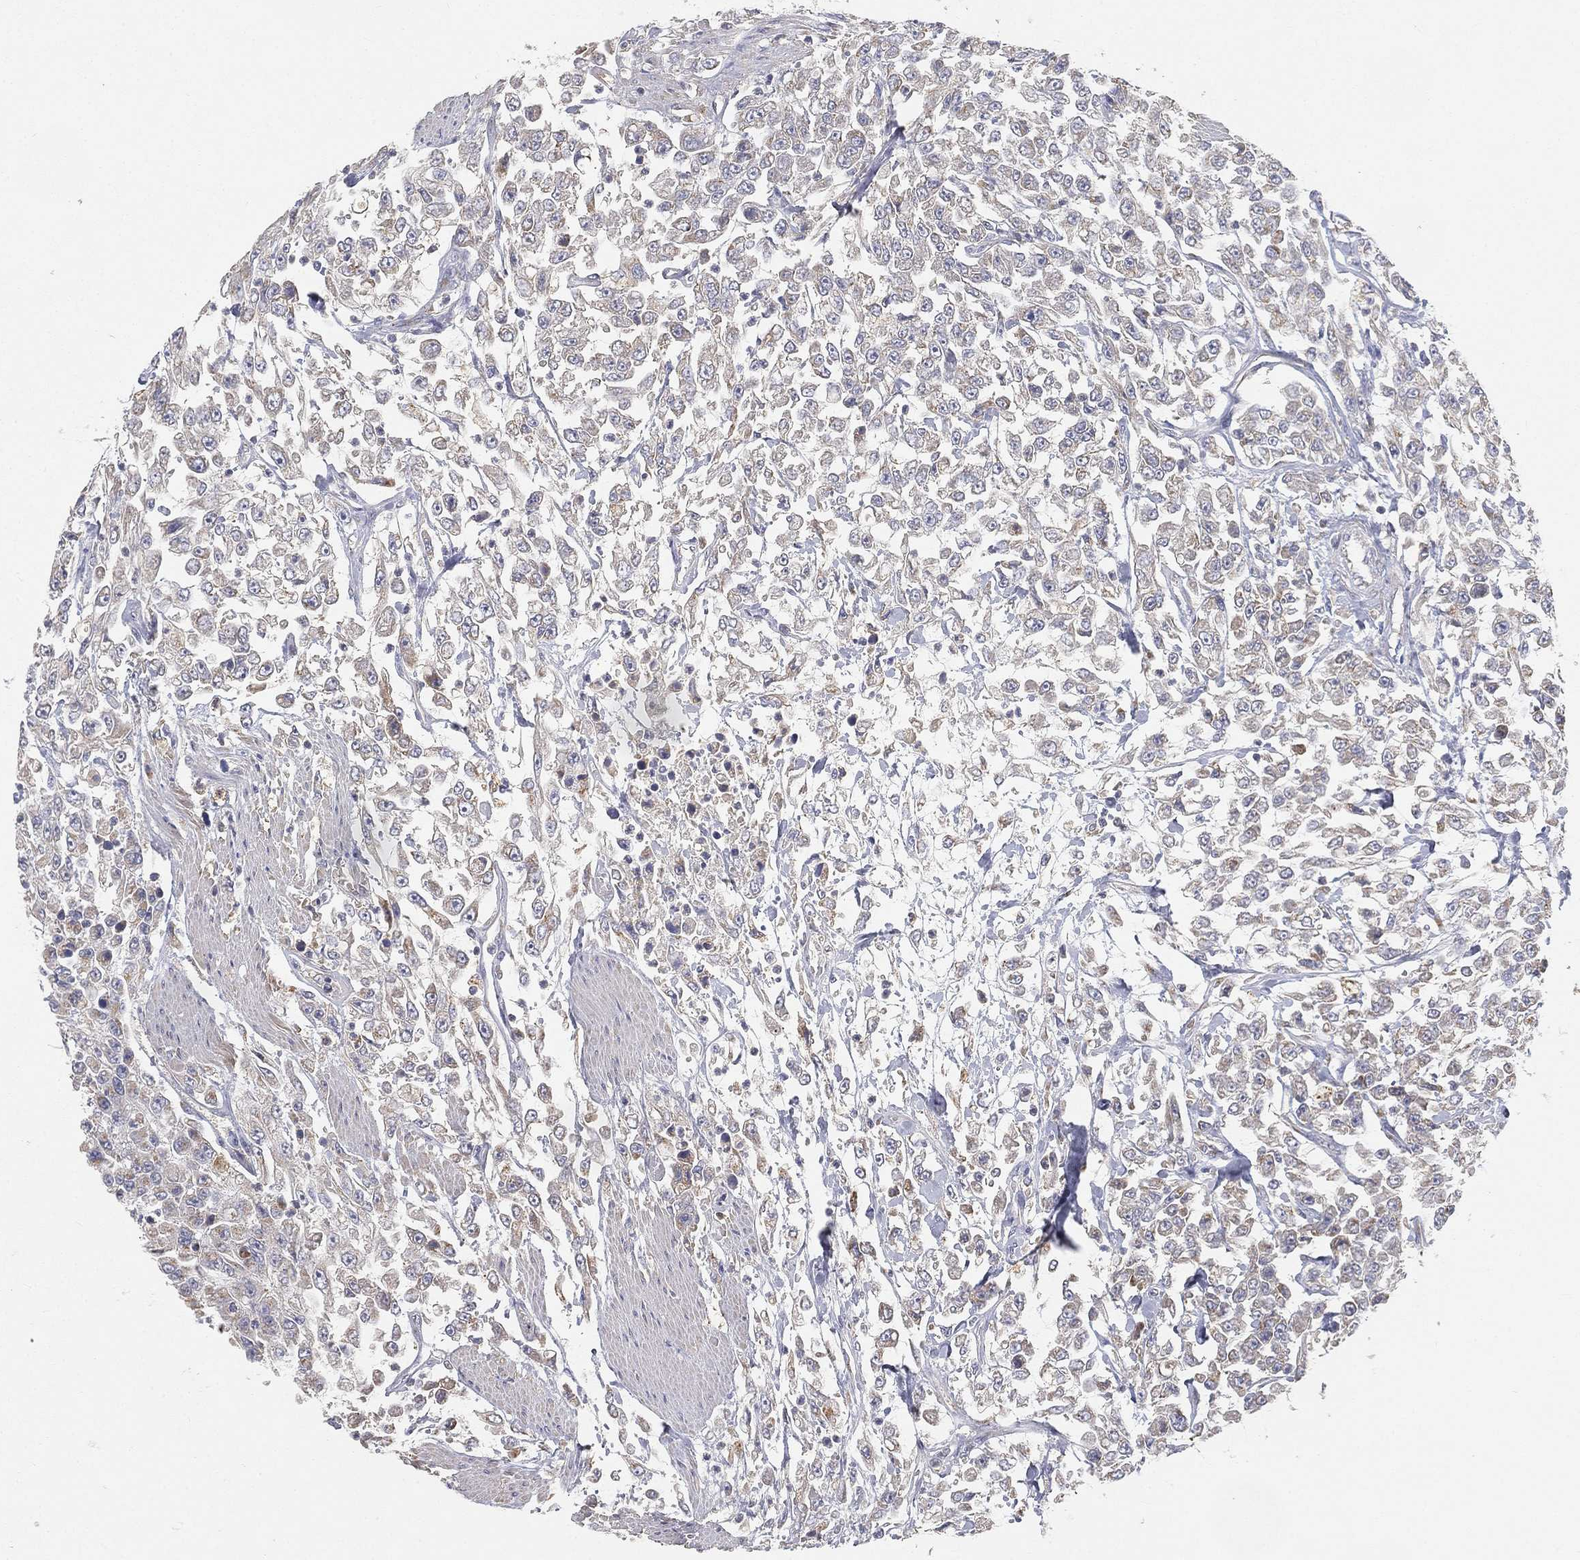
{"staining": {"intensity": "weak", "quantity": "<25%", "location": "cytoplasmic/membranous"}, "tissue": "urothelial cancer", "cell_type": "Tumor cells", "image_type": "cancer", "snomed": [{"axis": "morphology", "description": "Urothelial carcinoma, High grade"}, {"axis": "topography", "description": "Urinary bladder"}], "caption": "Human urothelial carcinoma (high-grade) stained for a protein using immunohistochemistry (IHC) demonstrates no staining in tumor cells.", "gene": "CTSL", "patient": {"sex": "male", "age": 46}}